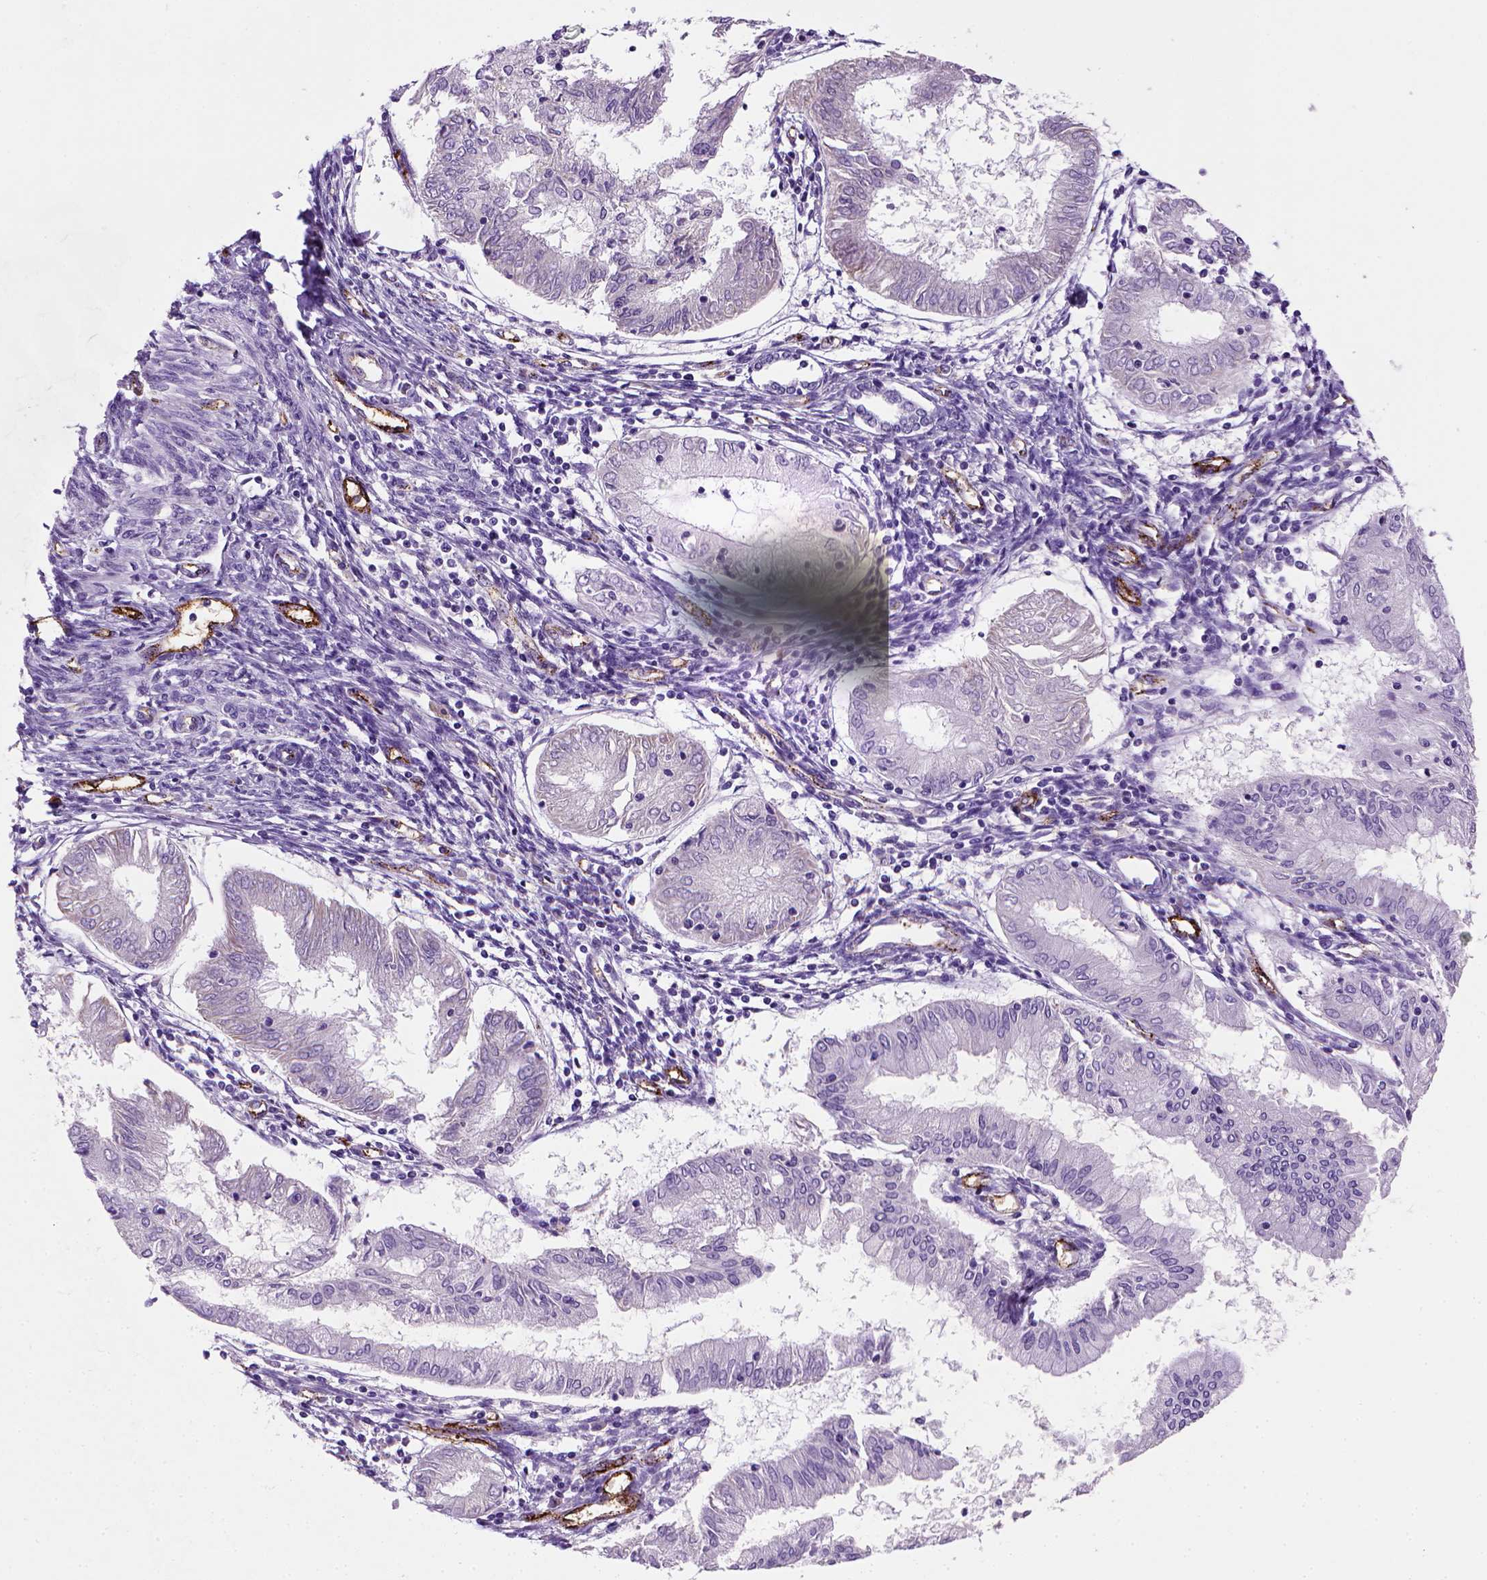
{"staining": {"intensity": "negative", "quantity": "none", "location": "none"}, "tissue": "endometrial cancer", "cell_type": "Tumor cells", "image_type": "cancer", "snomed": [{"axis": "morphology", "description": "Adenocarcinoma, NOS"}, {"axis": "topography", "description": "Endometrium"}], "caption": "Protein analysis of endometrial cancer exhibits no significant expression in tumor cells.", "gene": "VWF", "patient": {"sex": "female", "age": 68}}